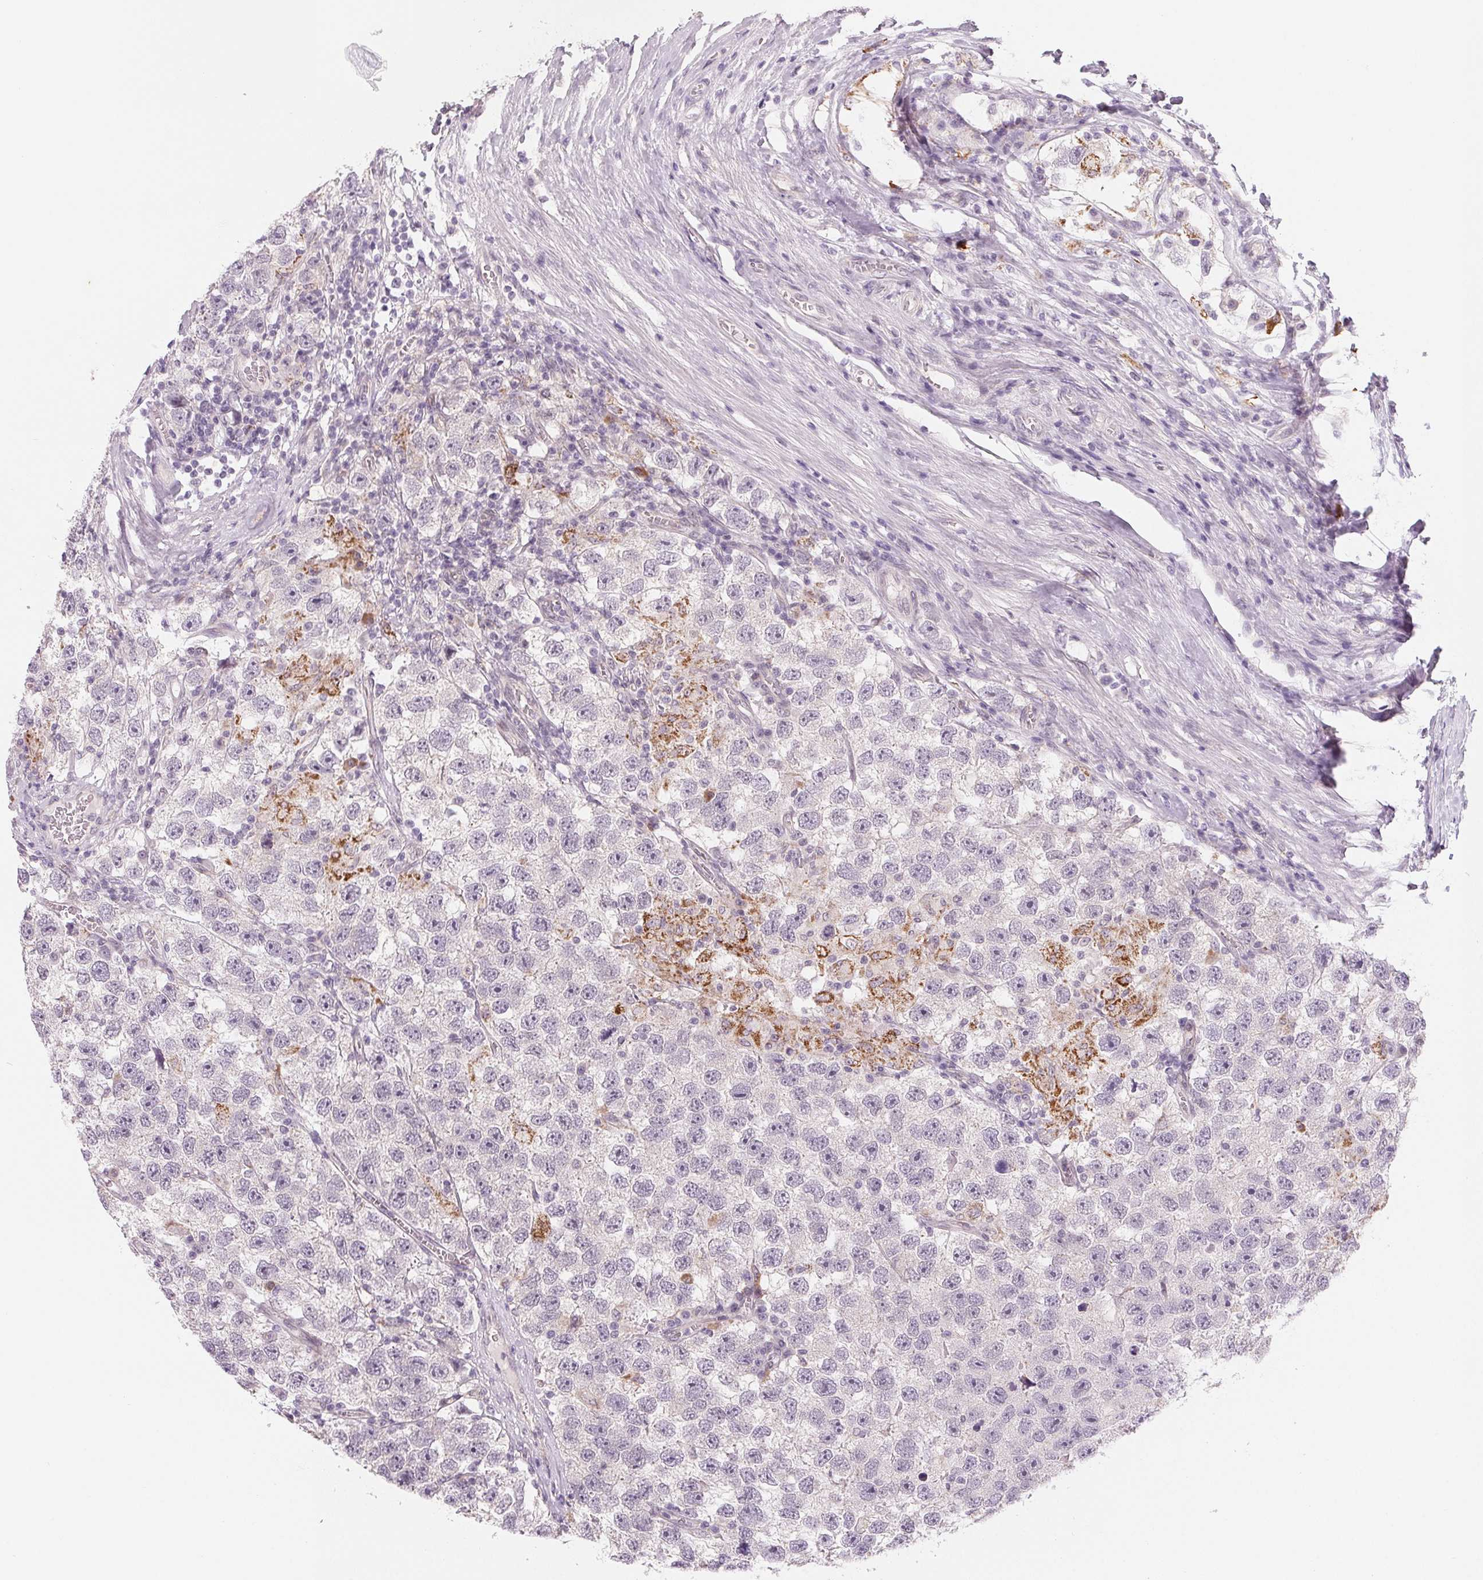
{"staining": {"intensity": "strong", "quantity": "<25%", "location": "cytoplasmic/membranous"}, "tissue": "testis cancer", "cell_type": "Tumor cells", "image_type": "cancer", "snomed": [{"axis": "morphology", "description": "Seminoma, NOS"}, {"axis": "topography", "description": "Testis"}], "caption": "Immunohistochemistry image of human seminoma (testis) stained for a protein (brown), which exhibits medium levels of strong cytoplasmic/membranous expression in about <25% of tumor cells.", "gene": "CFC1", "patient": {"sex": "male", "age": 26}}